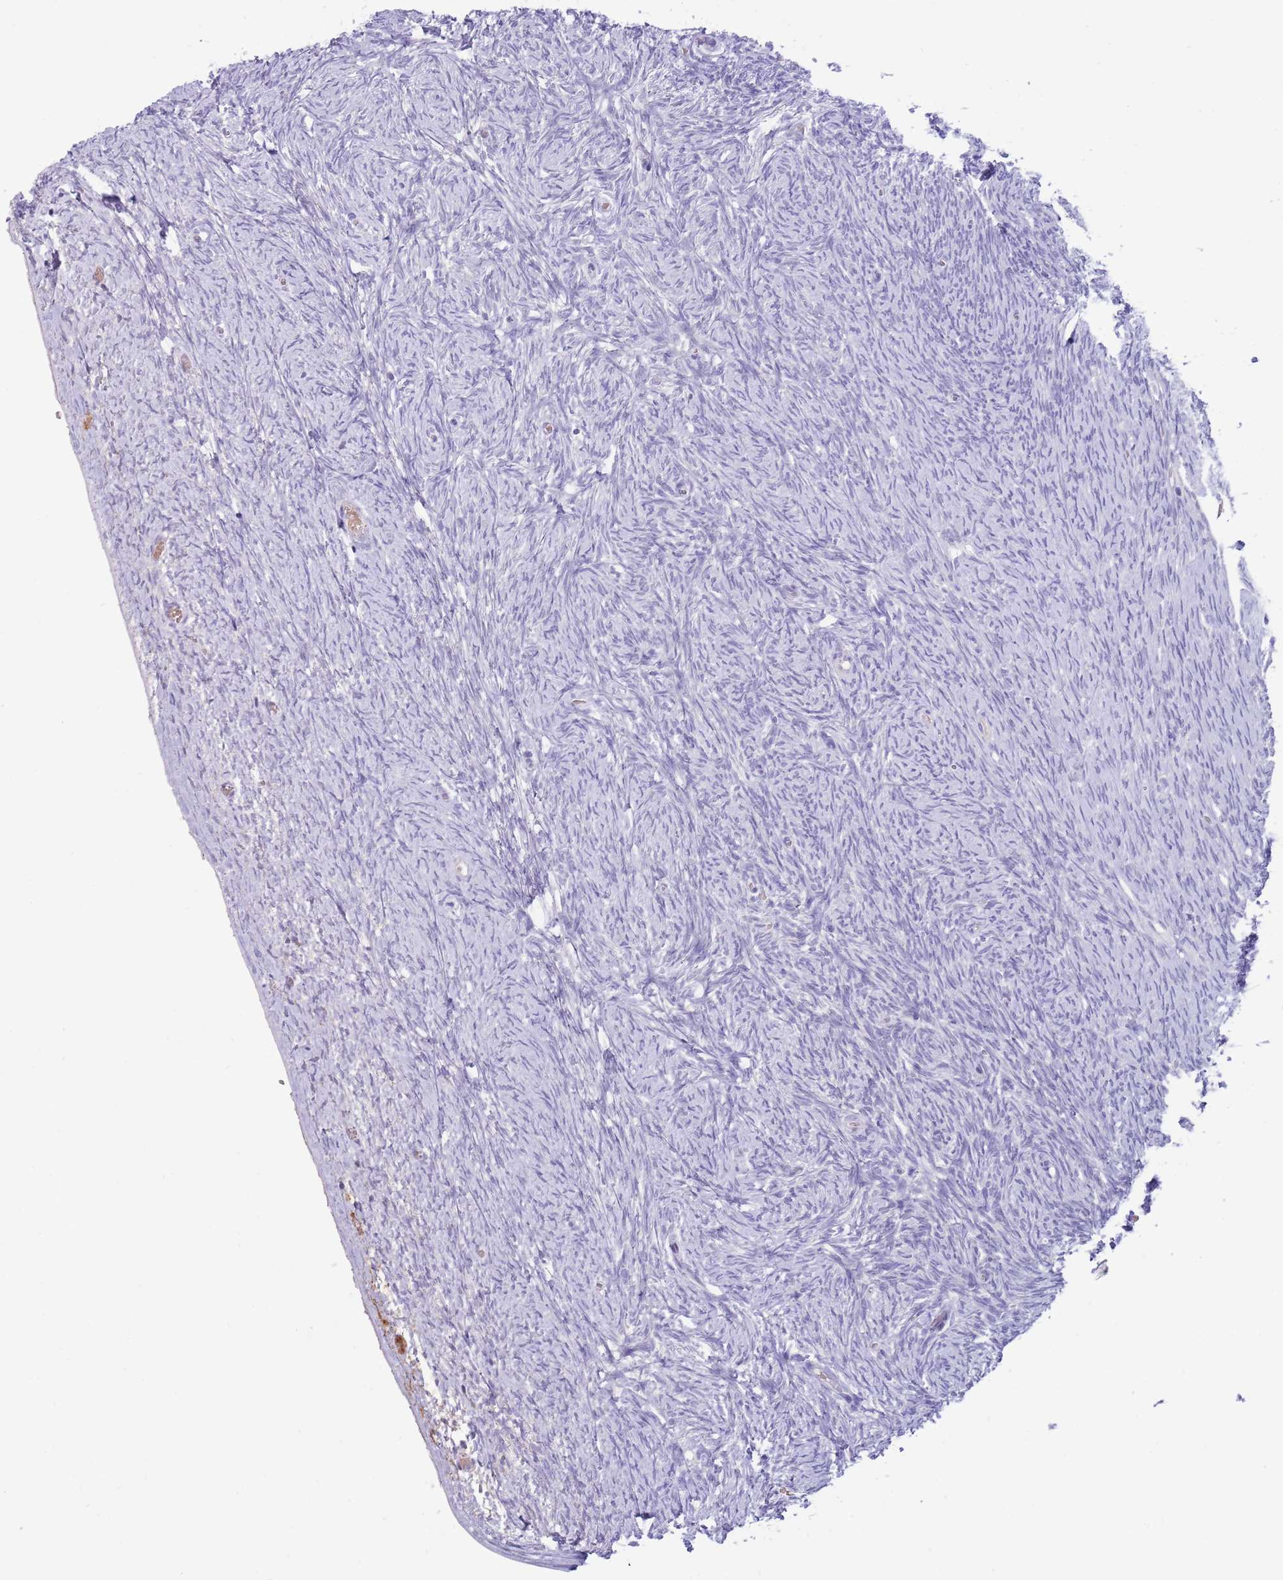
{"staining": {"intensity": "strong", "quantity": ">75%", "location": "cytoplasmic/membranous"}, "tissue": "ovary", "cell_type": "Follicle cells", "image_type": "normal", "snomed": [{"axis": "morphology", "description": "Normal tissue, NOS"}, {"axis": "topography", "description": "Ovary"}], "caption": "Immunohistochemistry staining of normal ovary, which displays high levels of strong cytoplasmic/membranous positivity in about >75% of follicle cells indicating strong cytoplasmic/membranous protein staining. The staining was performed using DAB (brown) for protein detection and nuclei were counterstained in hematoxylin (blue).", "gene": "DDHD1", "patient": {"sex": "female", "age": 44}}